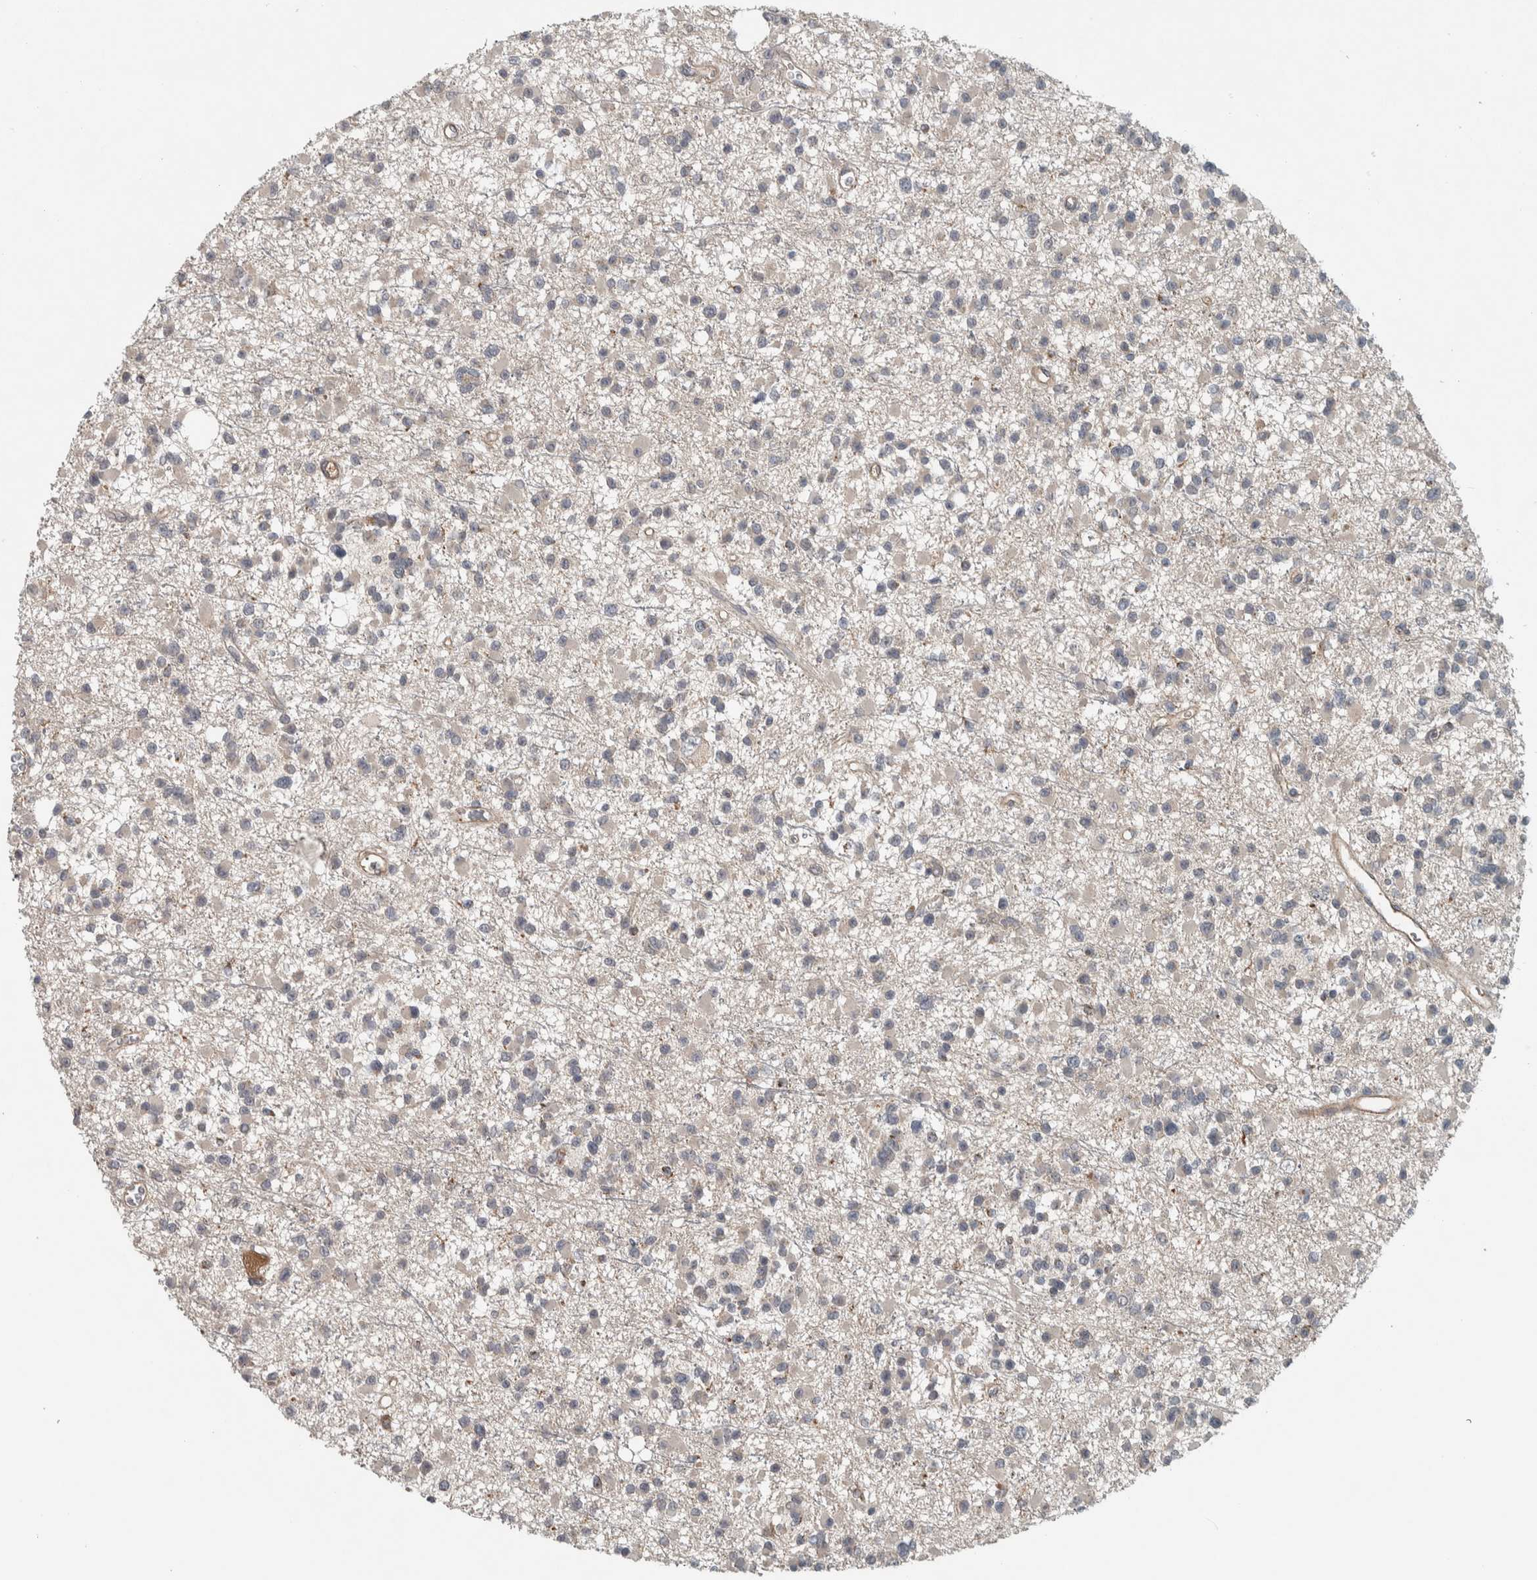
{"staining": {"intensity": "negative", "quantity": "none", "location": "none"}, "tissue": "glioma", "cell_type": "Tumor cells", "image_type": "cancer", "snomed": [{"axis": "morphology", "description": "Glioma, malignant, Low grade"}, {"axis": "topography", "description": "Brain"}], "caption": "Malignant glioma (low-grade) stained for a protein using immunohistochemistry (IHC) exhibits no staining tumor cells.", "gene": "LBHD1", "patient": {"sex": "female", "age": 22}}